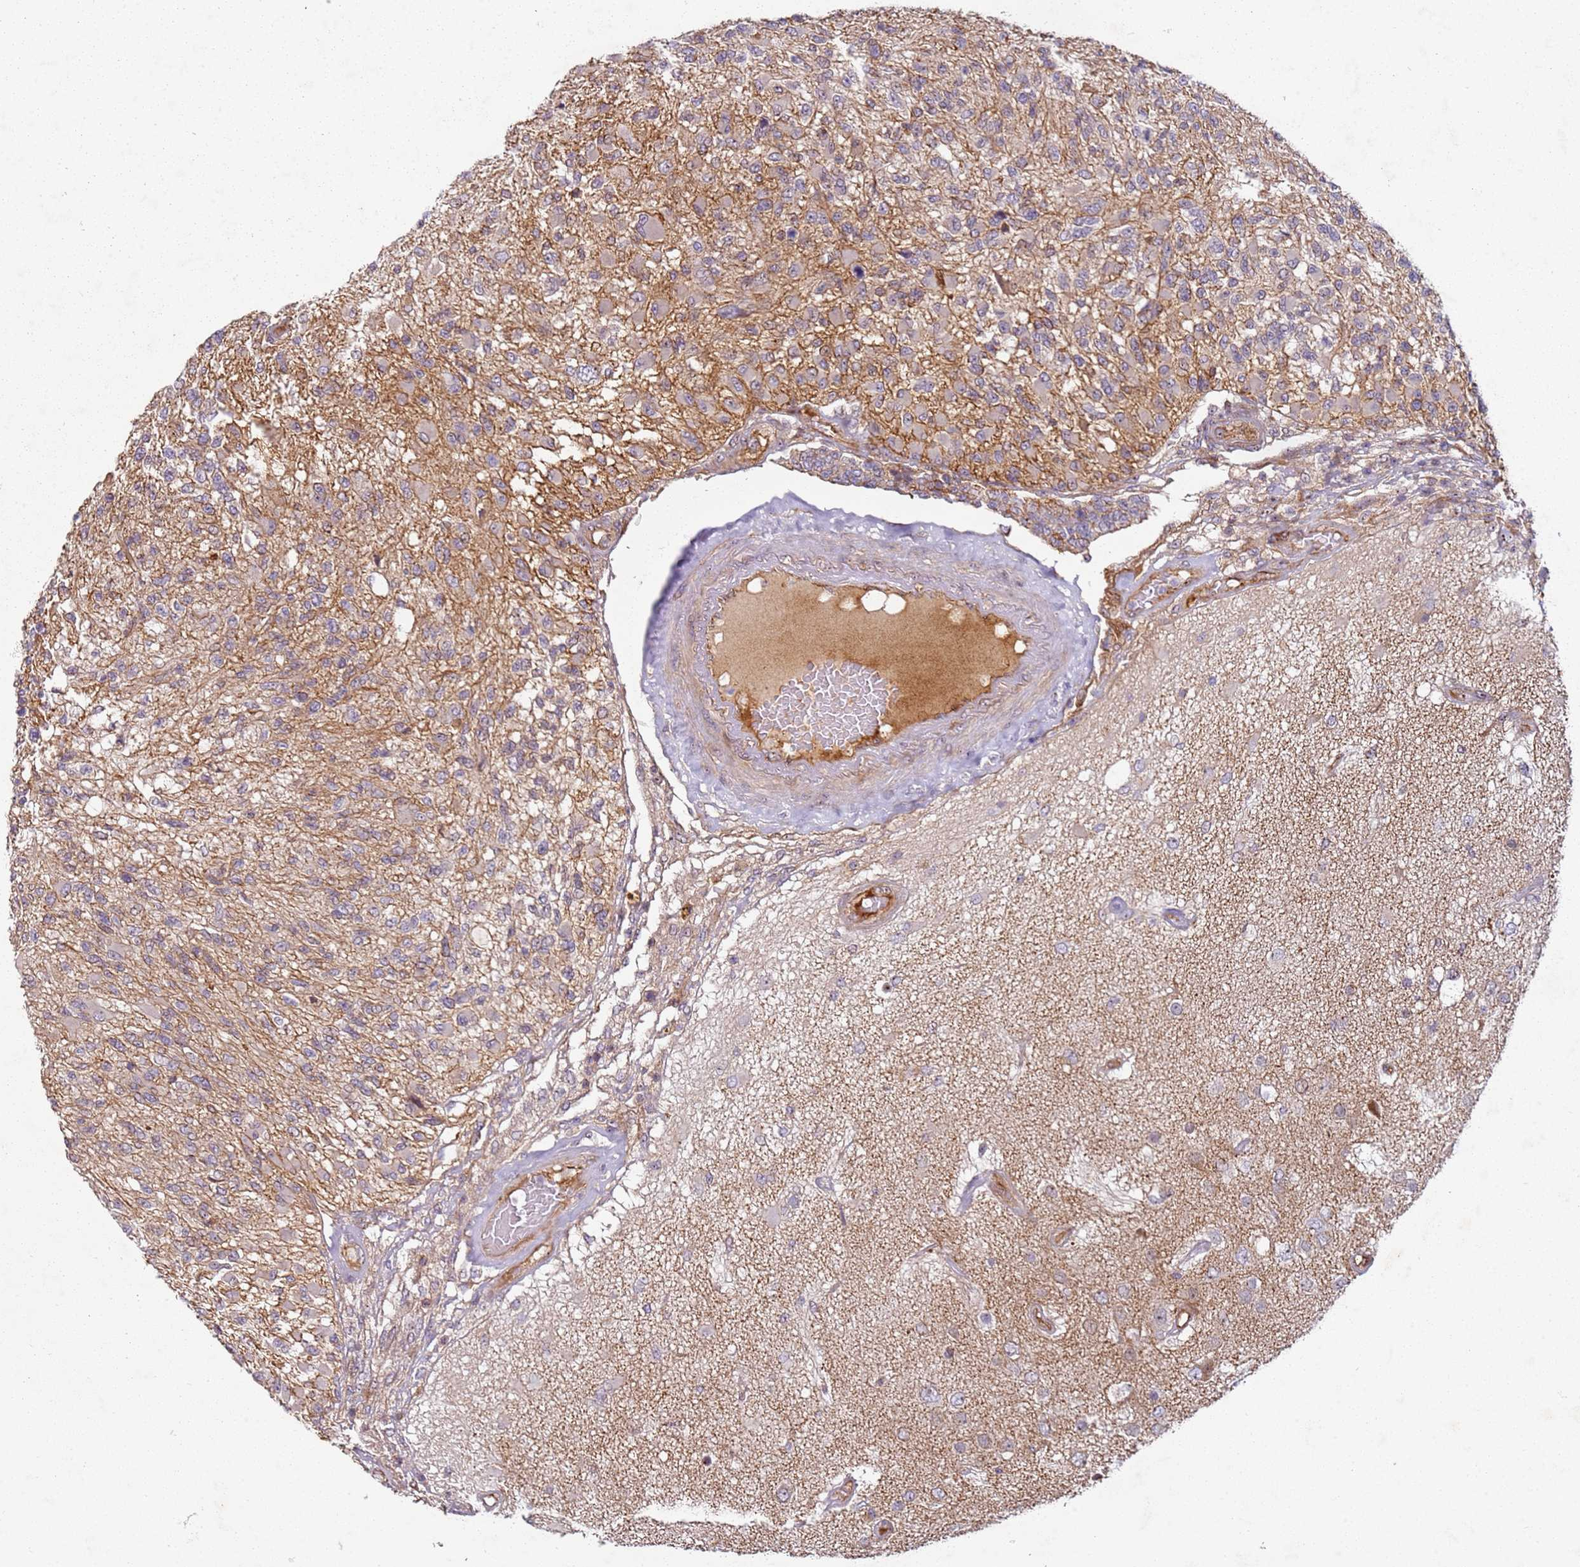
{"staining": {"intensity": "weak", "quantity": "<25%", "location": "cytoplasmic/membranous"}, "tissue": "glioma", "cell_type": "Tumor cells", "image_type": "cancer", "snomed": [{"axis": "morphology", "description": "Glioma, malignant, High grade"}, {"axis": "morphology", "description": "Glioblastoma, NOS"}, {"axis": "topography", "description": "Brain"}], "caption": "IHC of glioma exhibits no expression in tumor cells.", "gene": "C2CD4B", "patient": {"sex": "male", "age": 60}}